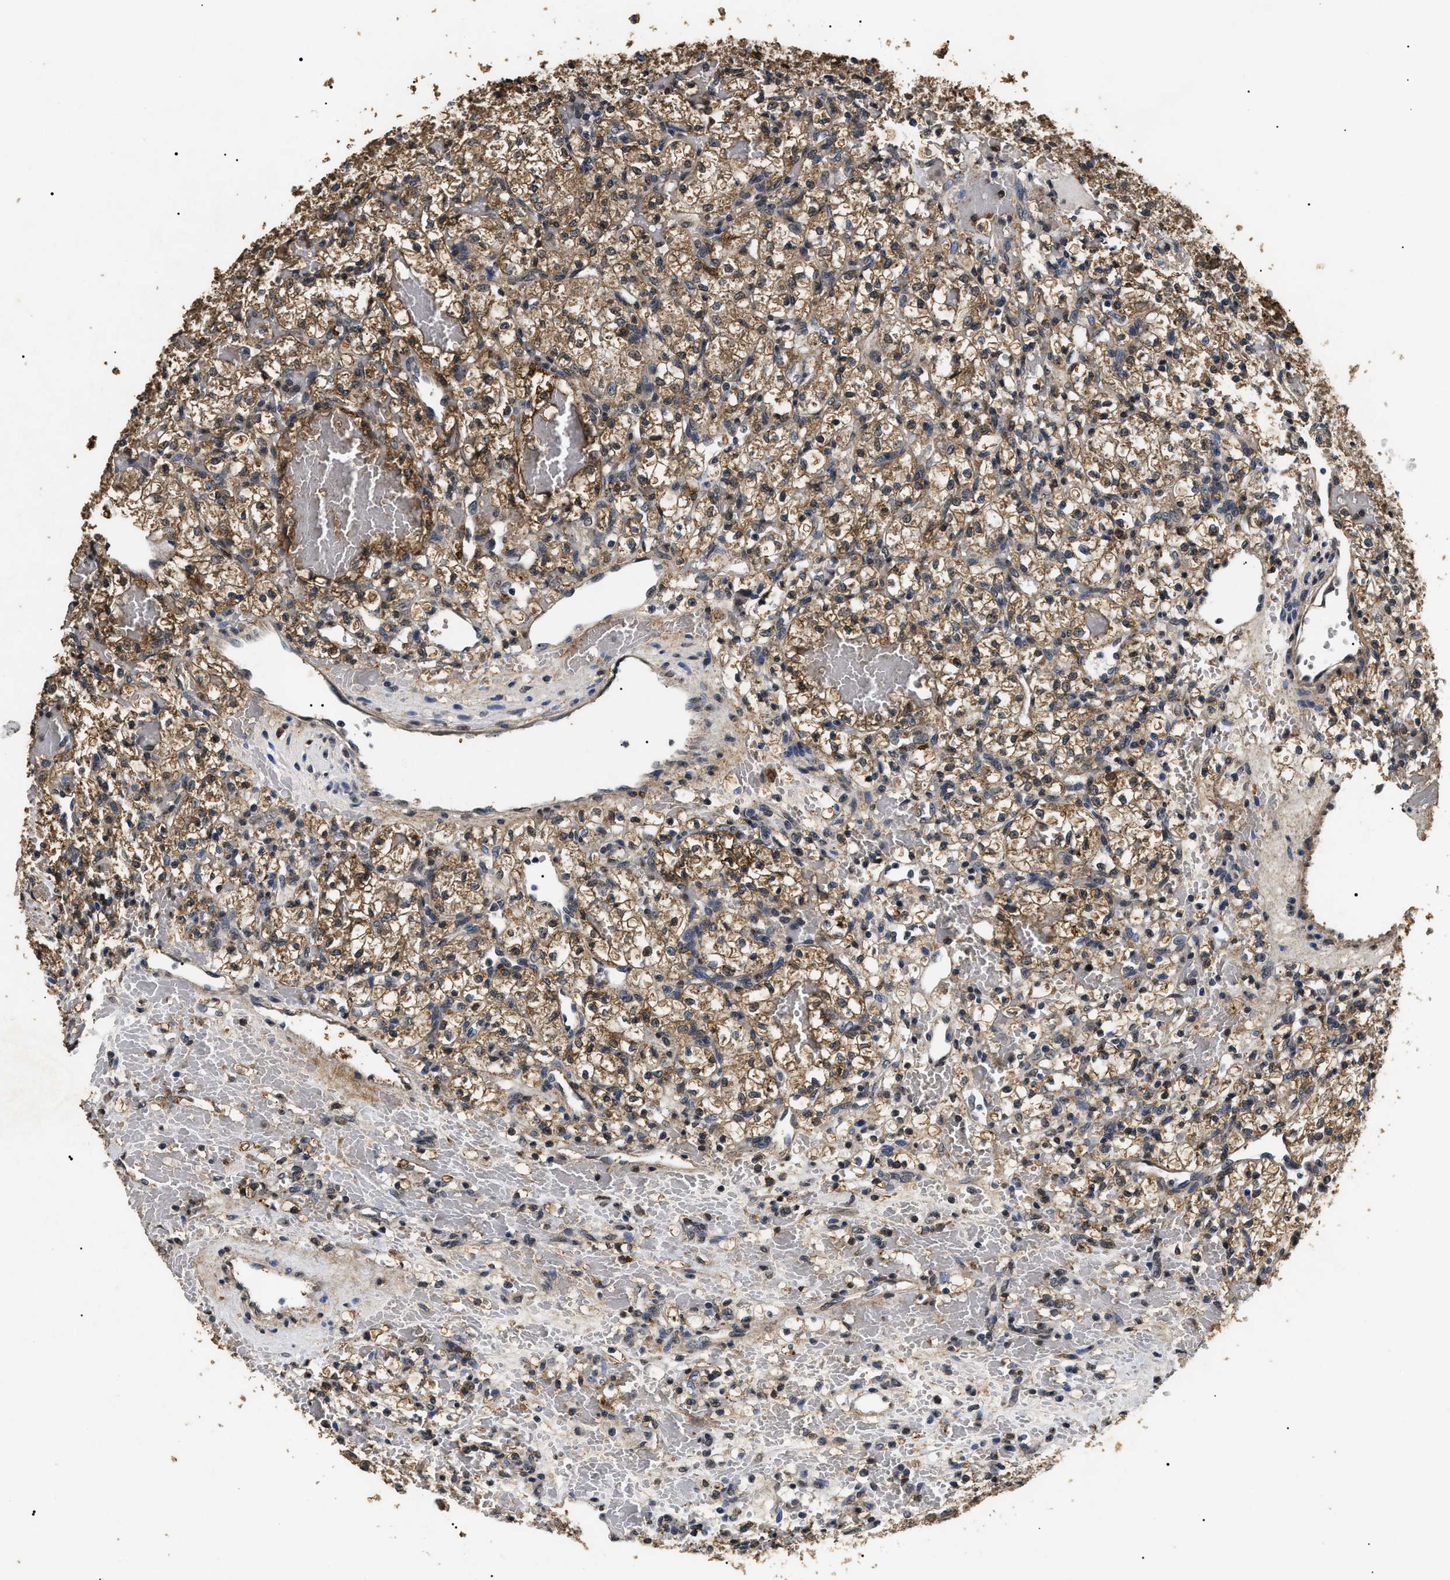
{"staining": {"intensity": "moderate", "quantity": ">75%", "location": "cytoplasmic/membranous"}, "tissue": "renal cancer", "cell_type": "Tumor cells", "image_type": "cancer", "snomed": [{"axis": "morphology", "description": "Adenocarcinoma, NOS"}, {"axis": "topography", "description": "Kidney"}], "caption": "Human renal cancer stained for a protein (brown) demonstrates moderate cytoplasmic/membranous positive expression in approximately >75% of tumor cells.", "gene": "ANP32E", "patient": {"sex": "female", "age": 60}}